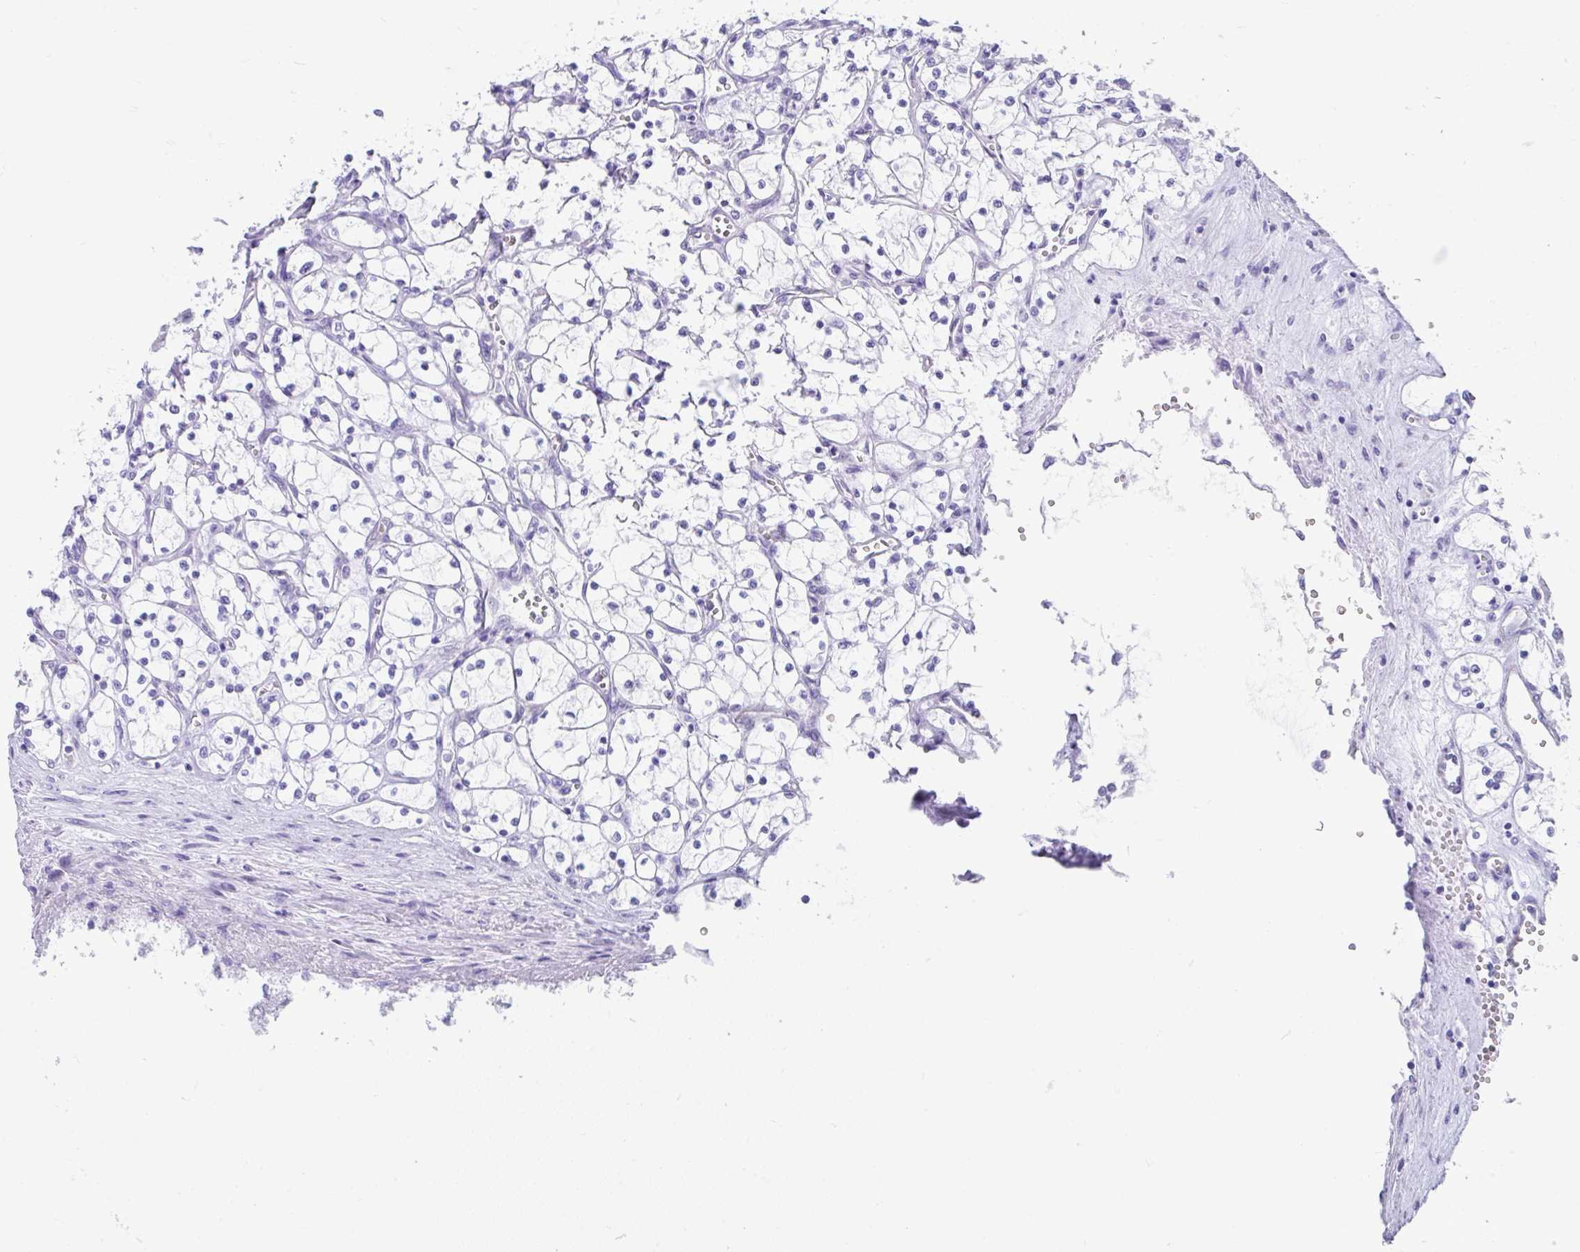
{"staining": {"intensity": "negative", "quantity": "none", "location": "none"}, "tissue": "renal cancer", "cell_type": "Tumor cells", "image_type": "cancer", "snomed": [{"axis": "morphology", "description": "Adenocarcinoma, NOS"}, {"axis": "topography", "description": "Kidney"}], "caption": "DAB (3,3'-diaminobenzidine) immunohistochemical staining of human renal cancer reveals no significant staining in tumor cells. (Brightfield microscopy of DAB immunohistochemistry at high magnification).", "gene": "FAM107A", "patient": {"sex": "female", "age": 69}}